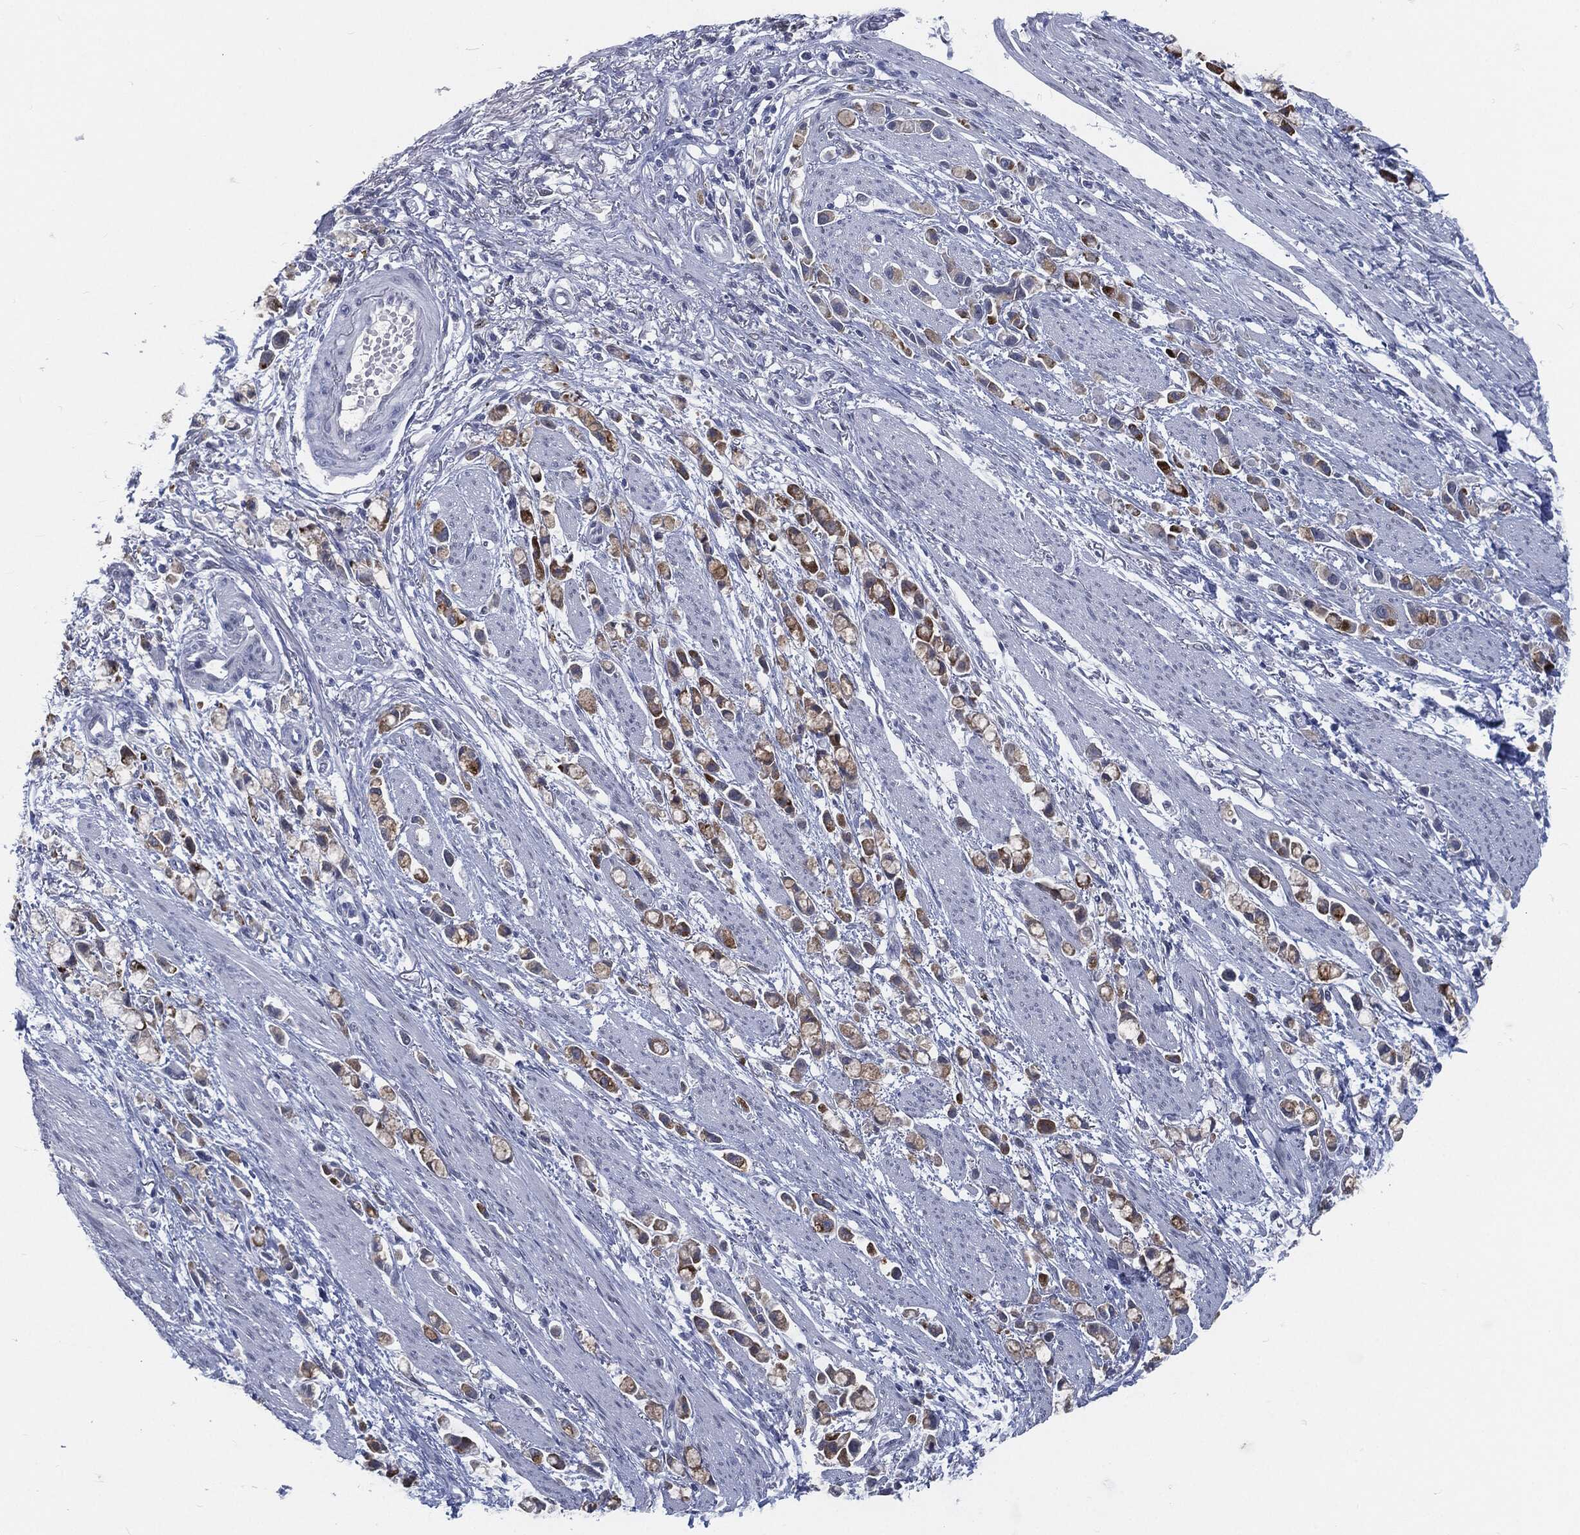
{"staining": {"intensity": "moderate", "quantity": ">75%", "location": "cytoplasmic/membranous"}, "tissue": "stomach cancer", "cell_type": "Tumor cells", "image_type": "cancer", "snomed": [{"axis": "morphology", "description": "Adenocarcinoma, NOS"}, {"axis": "topography", "description": "Stomach"}], "caption": "Stomach adenocarcinoma stained for a protein (brown) shows moderate cytoplasmic/membranous positive staining in approximately >75% of tumor cells.", "gene": "PROM1", "patient": {"sex": "female", "age": 81}}